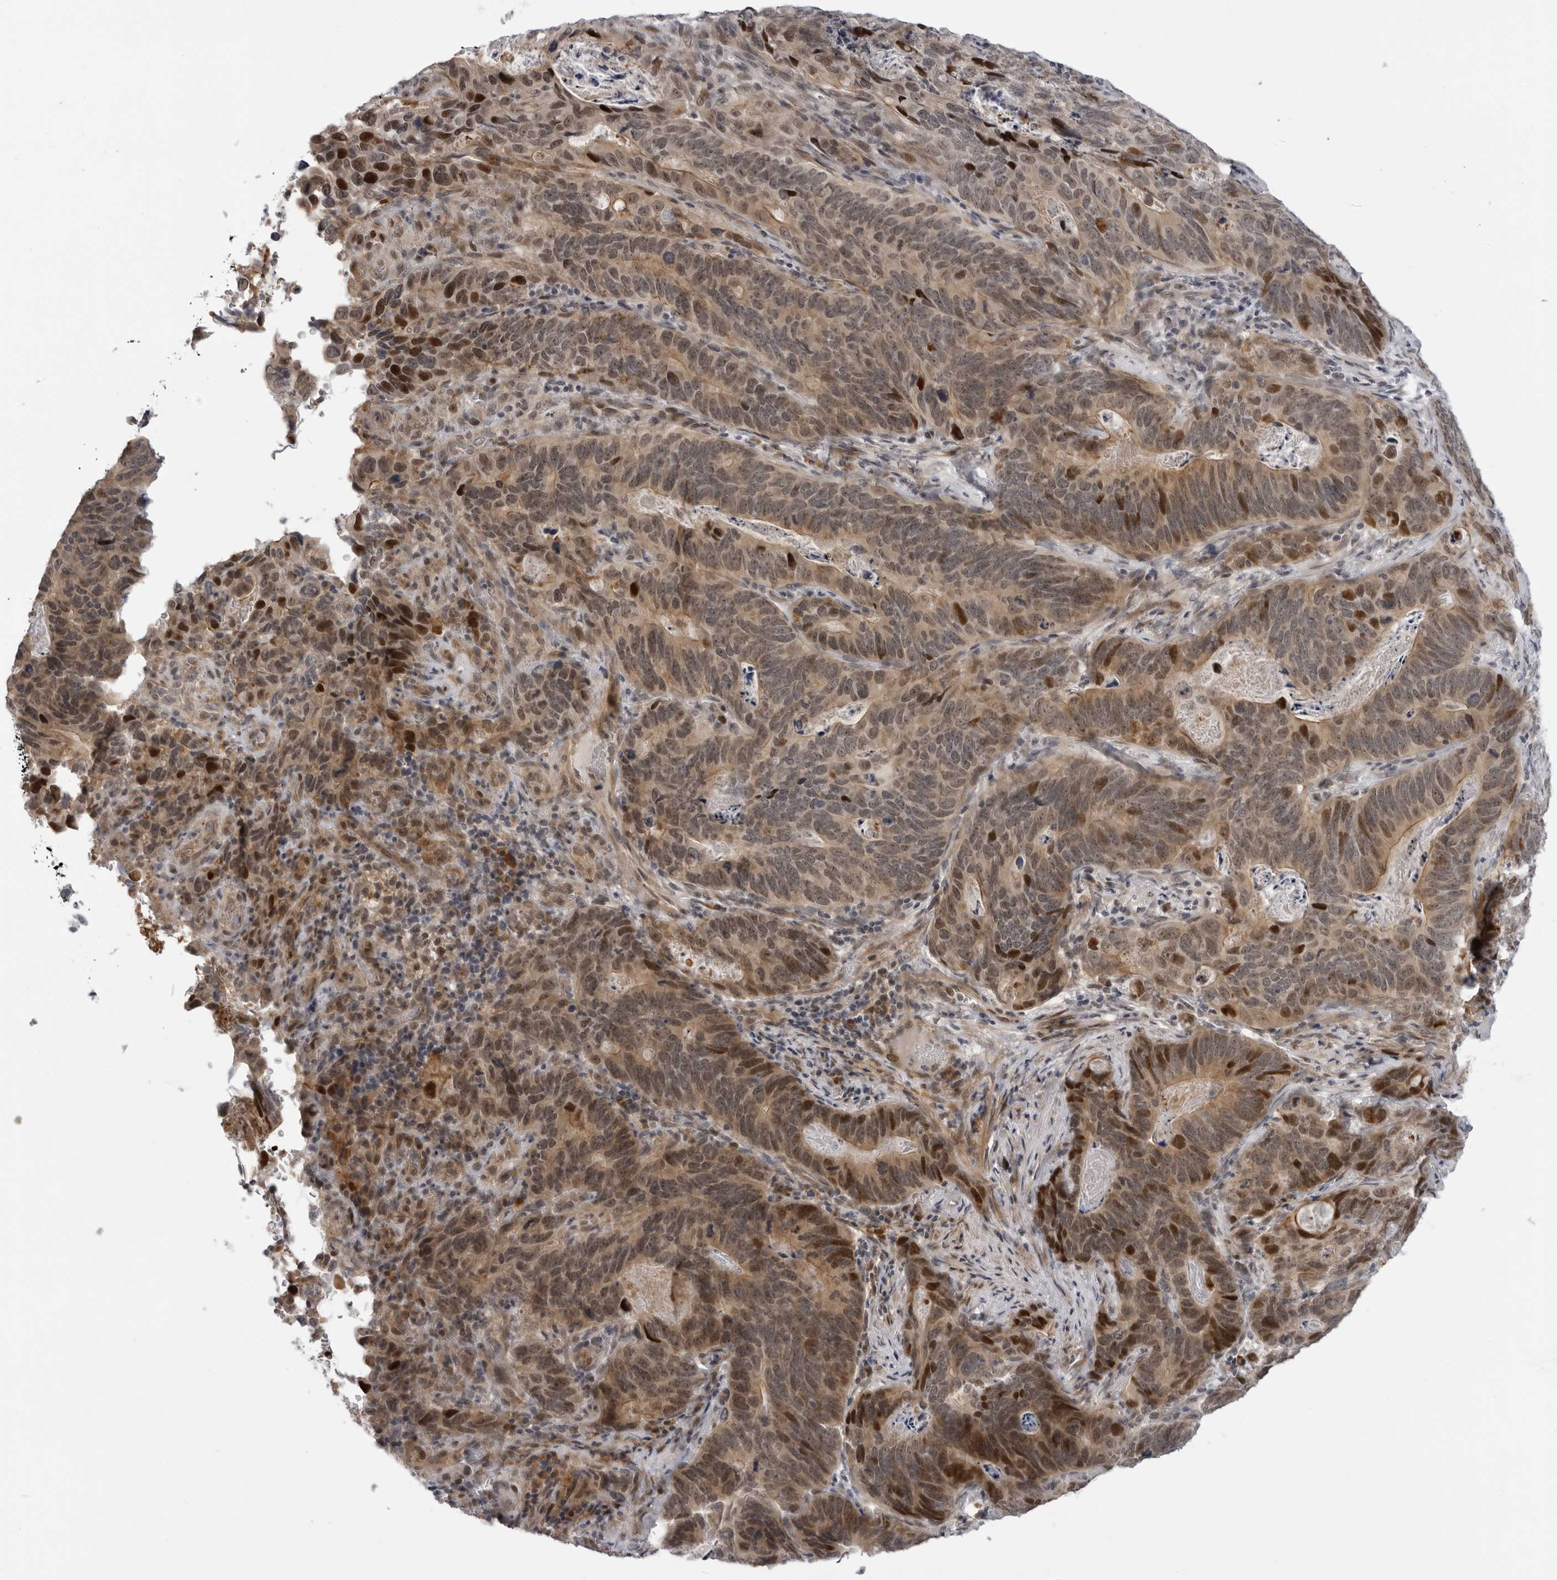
{"staining": {"intensity": "strong", "quantity": "25%-75%", "location": "cytoplasmic/membranous,nuclear"}, "tissue": "stomach cancer", "cell_type": "Tumor cells", "image_type": "cancer", "snomed": [{"axis": "morphology", "description": "Normal tissue, NOS"}, {"axis": "morphology", "description": "Adenocarcinoma, NOS"}, {"axis": "topography", "description": "Stomach"}], "caption": "Brown immunohistochemical staining in human stomach cancer (adenocarcinoma) displays strong cytoplasmic/membranous and nuclear staining in approximately 25%-75% of tumor cells. (Stains: DAB in brown, nuclei in blue, Microscopy: brightfield microscopy at high magnification).", "gene": "ALPK2", "patient": {"sex": "female", "age": 89}}